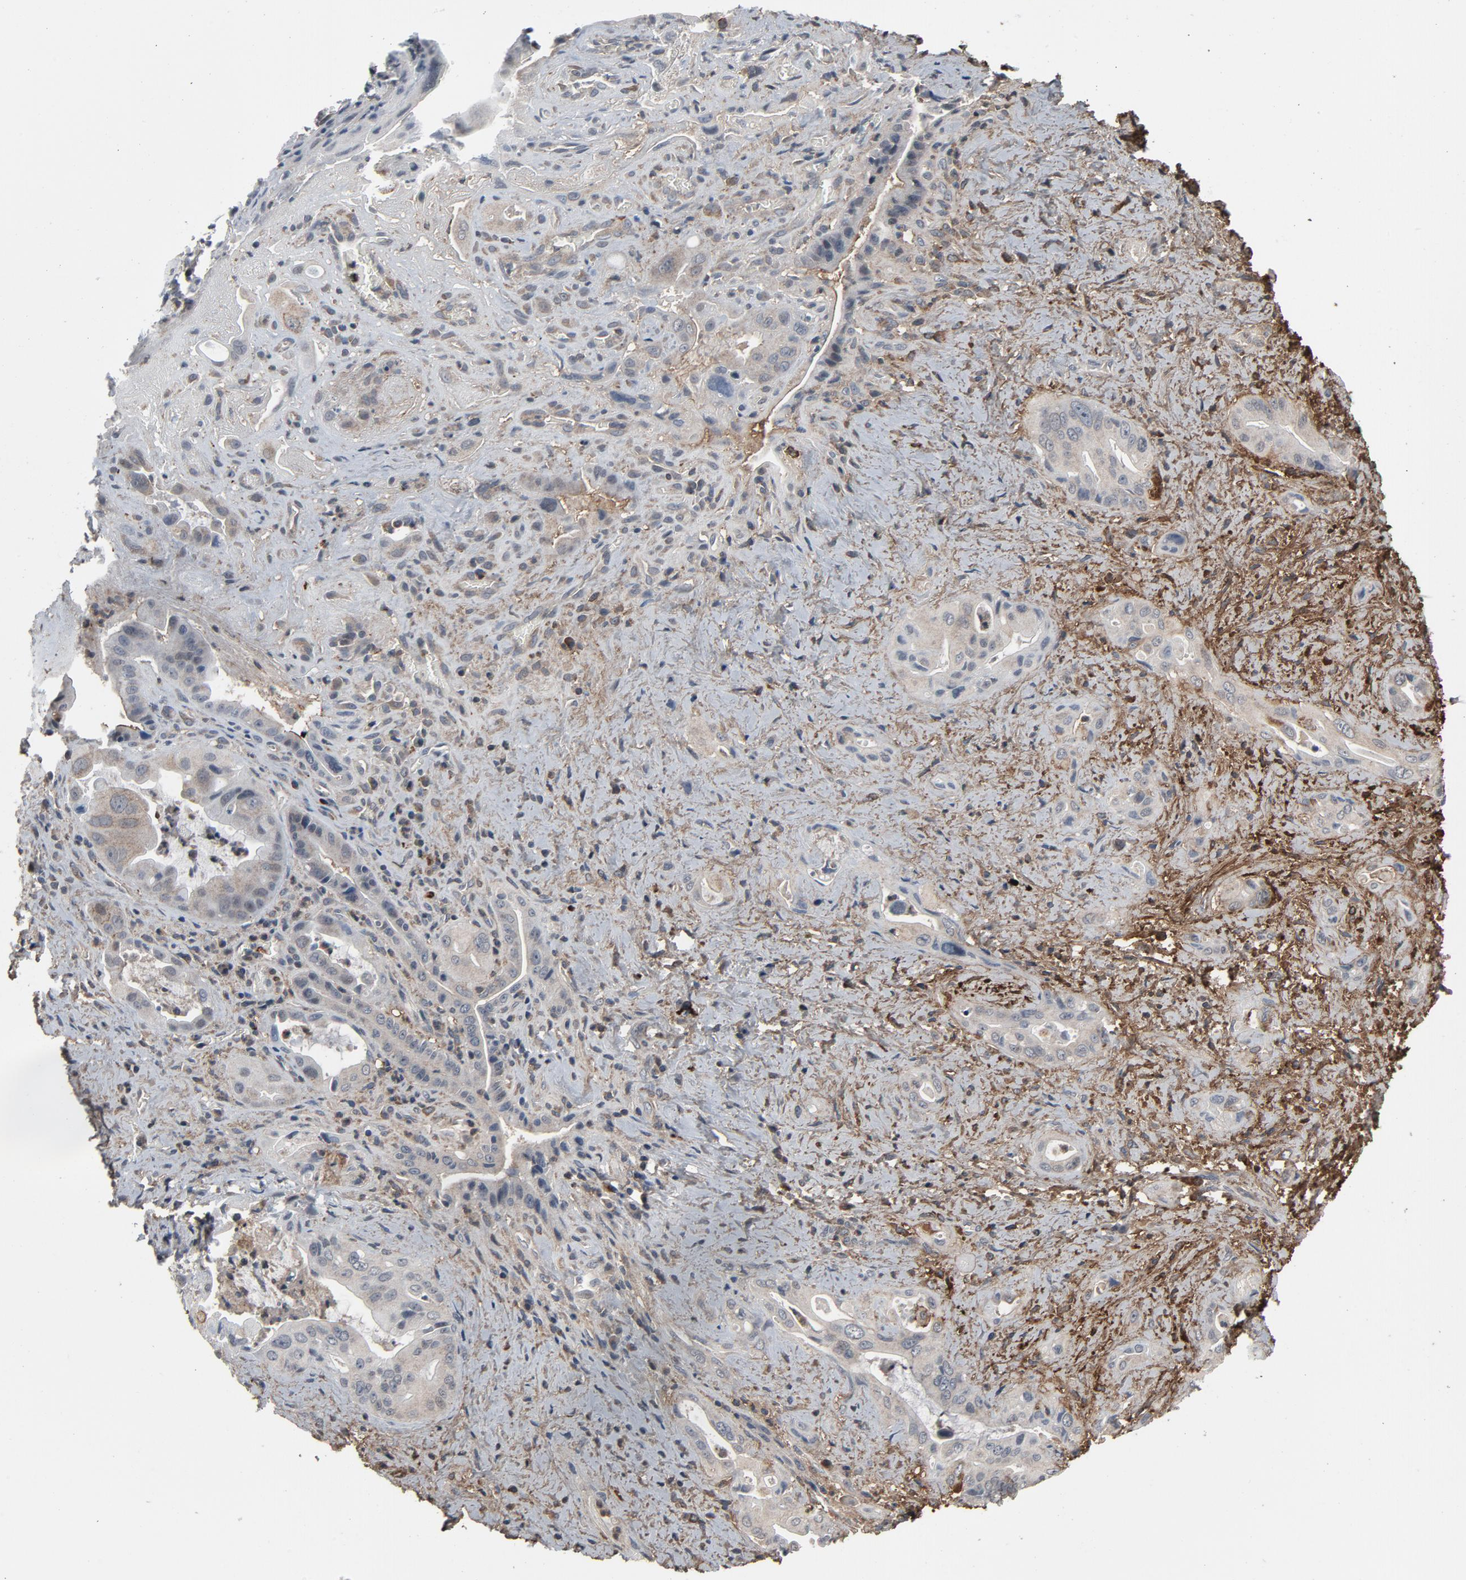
{"staining": {"intensity": "negative", "quantity": "none", "location": "none"}, "tissue": "pancreatic cancer", "cell_type": "Tumor cells", "image_type": "cancer", "snomed": [{"axis": "morphology", "description": "Adenocarcinoma, NOS"}, {"axis": "topography", "description": "Pancreas"}], "caption": "Histopathology image shows no protein expression in tumor cells of pancreatic cancer (adenocarcinoma) tissue.", "gene": "PDZD4", "patient": {"sex": "male", "age": 77}}